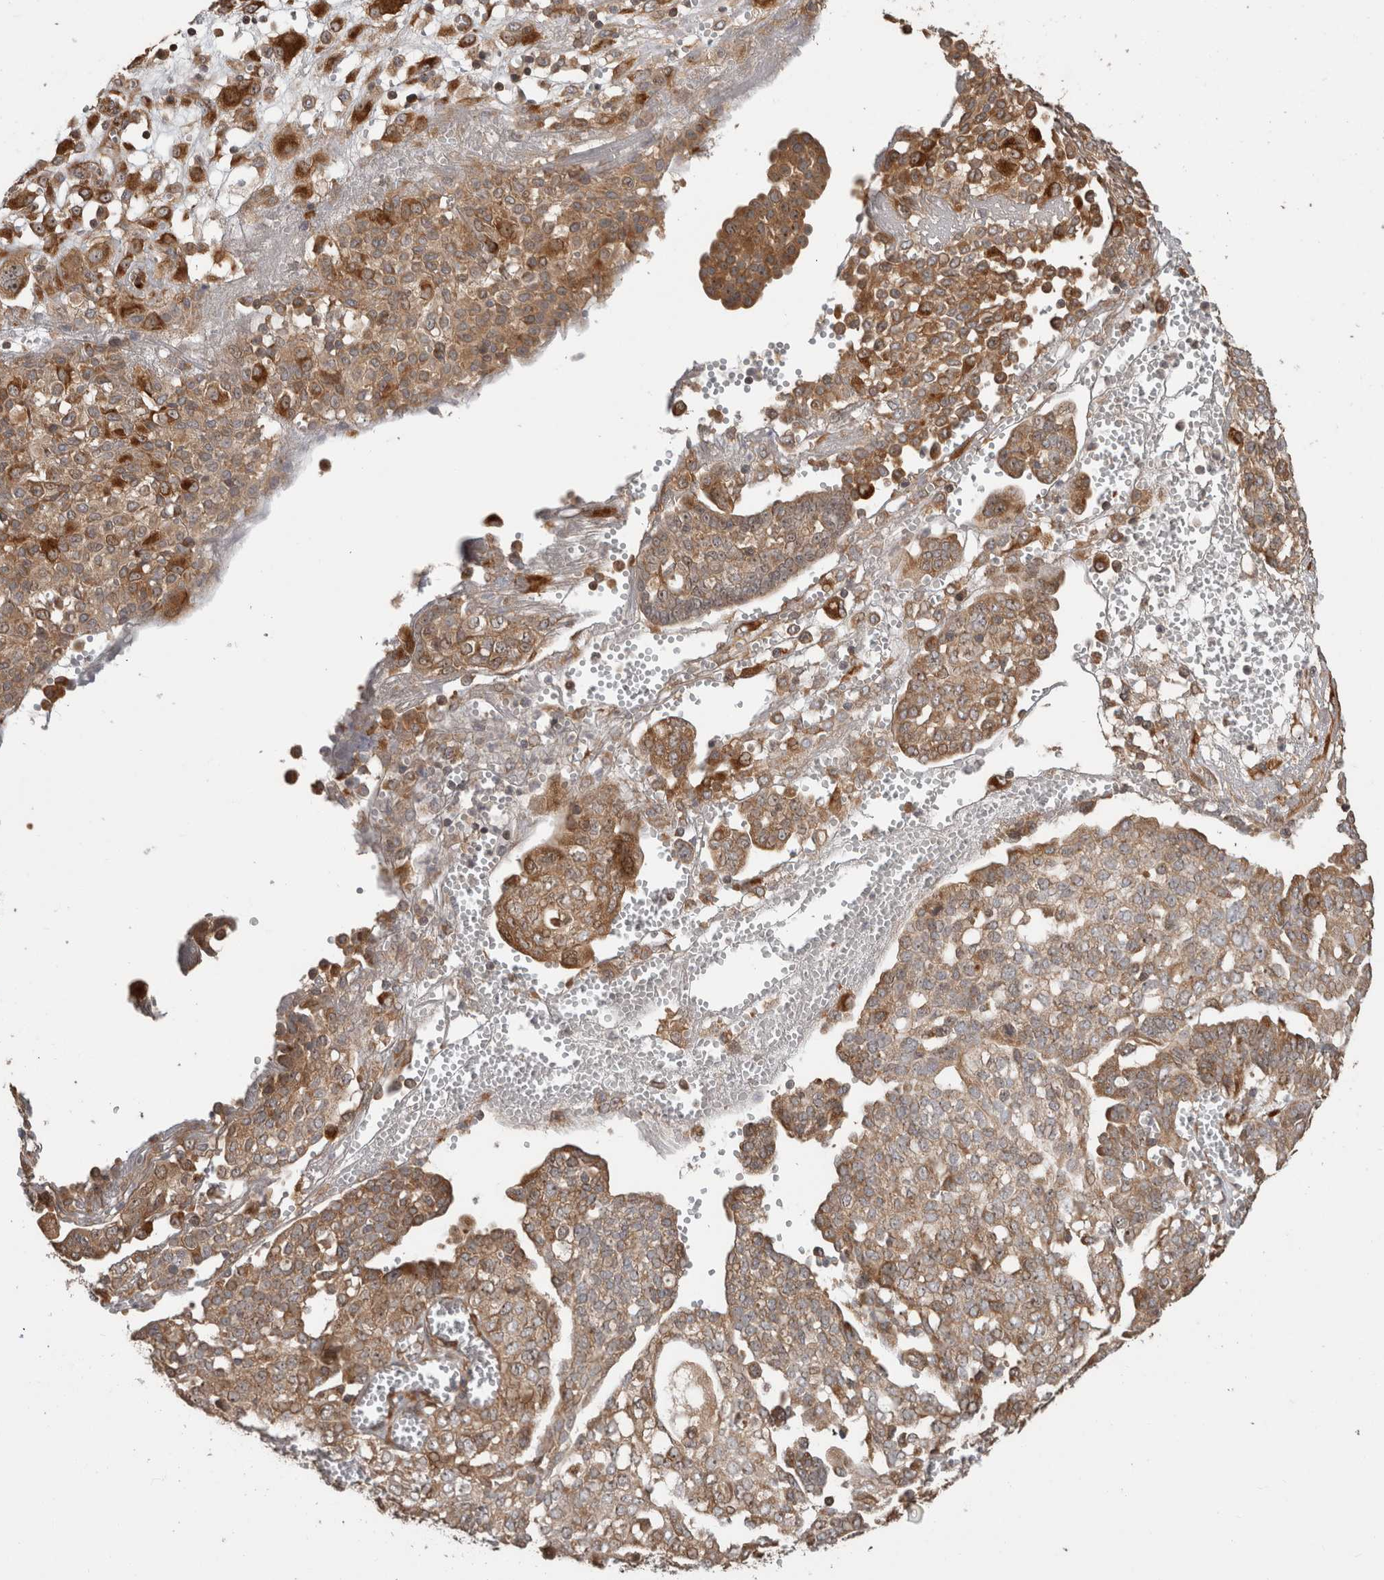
{"staining": {"intensity": "moderate", "quantity": ">75%", "location": "cytoplasmic/membranous"}, "tissue": "ovarian cancer", "cell_type": "Tumor cells", "image_type": "cancer", "snomed": [{"axis": "morphology", "description": "Cystadenocarcinoma, serous, NOS"}, {"axis": "topography", "description": "Soft tissue"}, {"axis": "topography", "description": "Ovary"}], "caption": "This photomicrograph shows IHC staining of human ovarian cancer (serous cystadenocarcinoma), with medium moderate cytoplasmic/membranous positivity in about >75% of tumor cells.", "gene": "PCDHB15", "patient": {"sex": "female", "age": 57}}